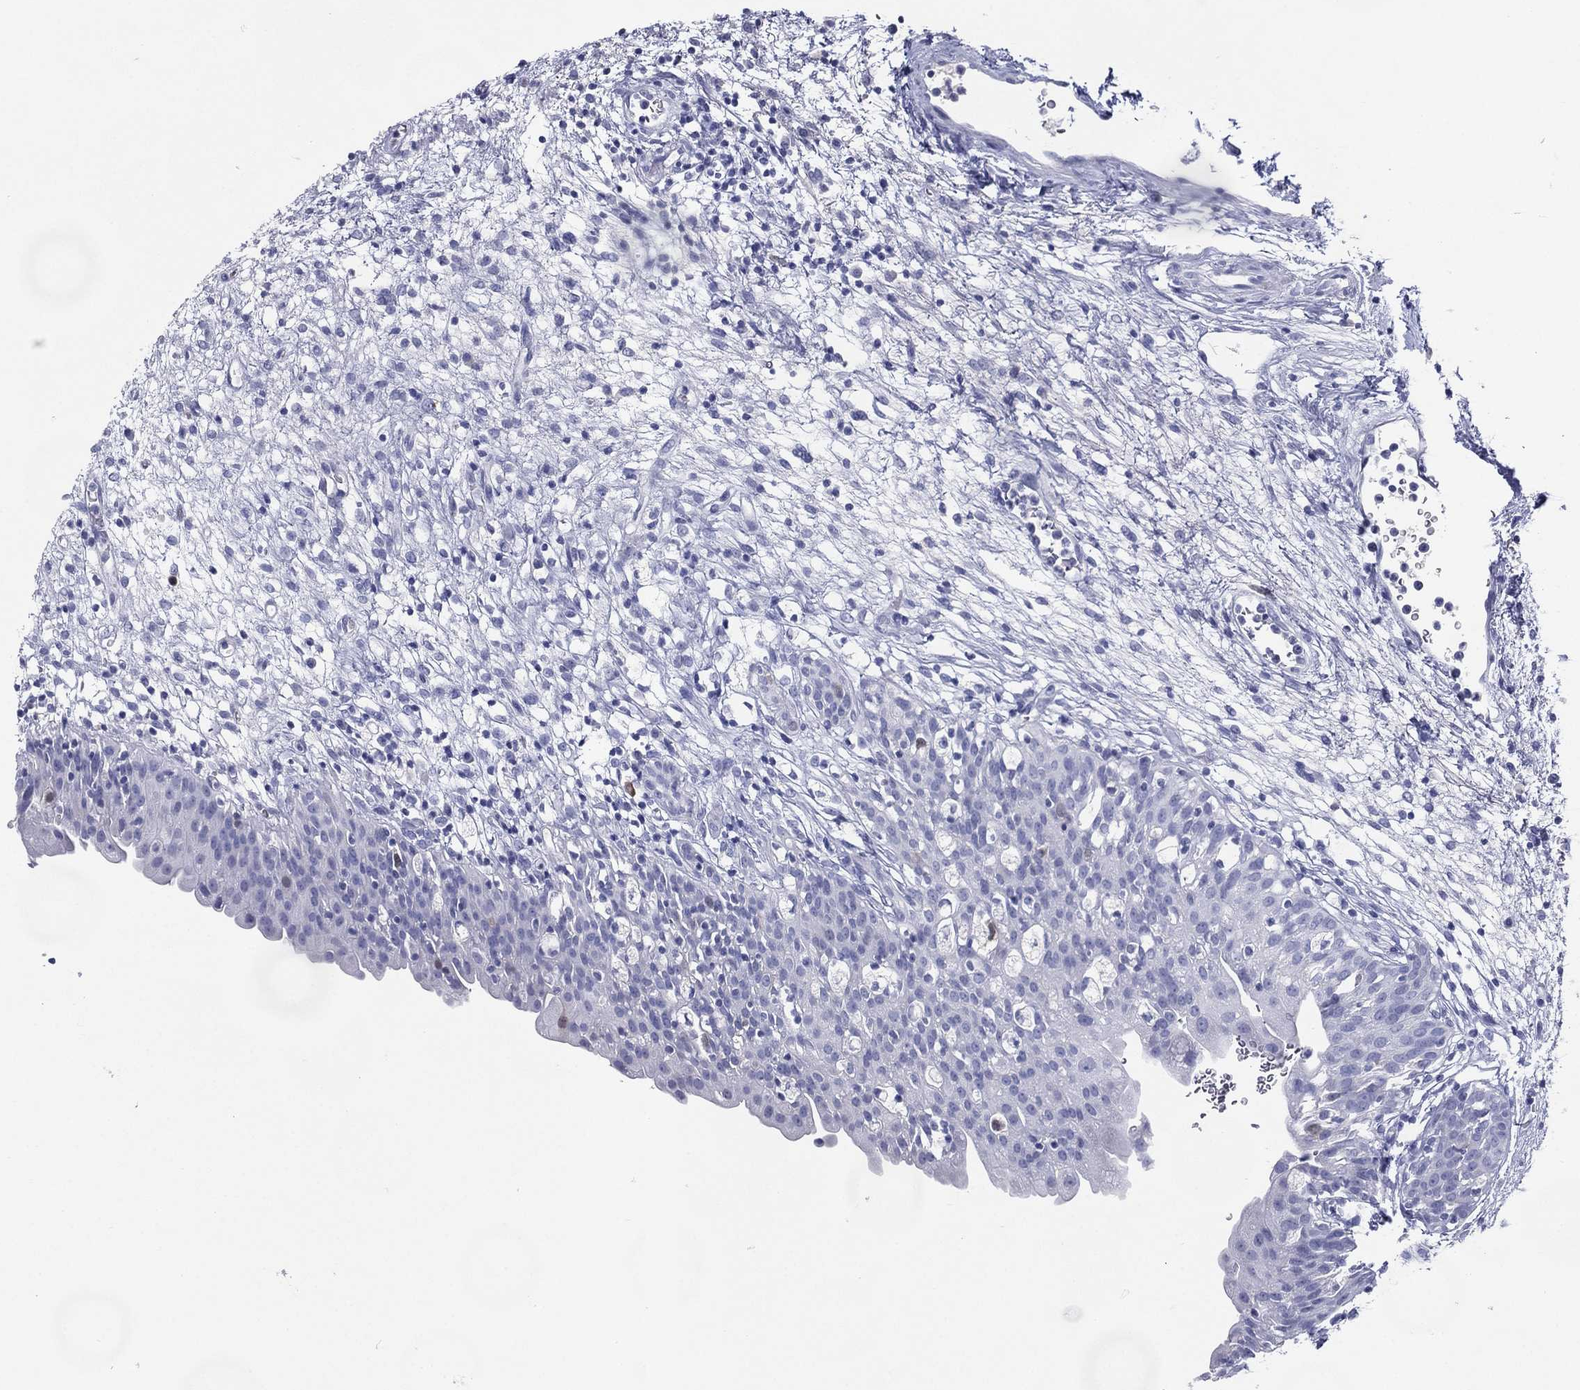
{"staining": {"intensity": "negative", "quantity": "none", "location": "none"}, "tissue": "urinary bladder", "cell_type": "Urothelial cells", "image_type": "normal", "snomed": [{"axis": "morphology", "description": "Normal tissue, NOS"}, {"axis": "topography", "description": "Urinary bladder"}], "caption": "IHC histopathology image of benign urinary bladder: human urinary bladder stained with DAB demonstrates no significant protein expression in urothelial cells.", "gene": "KIF2C", "patient": {"sex": "male", "age": 76}}